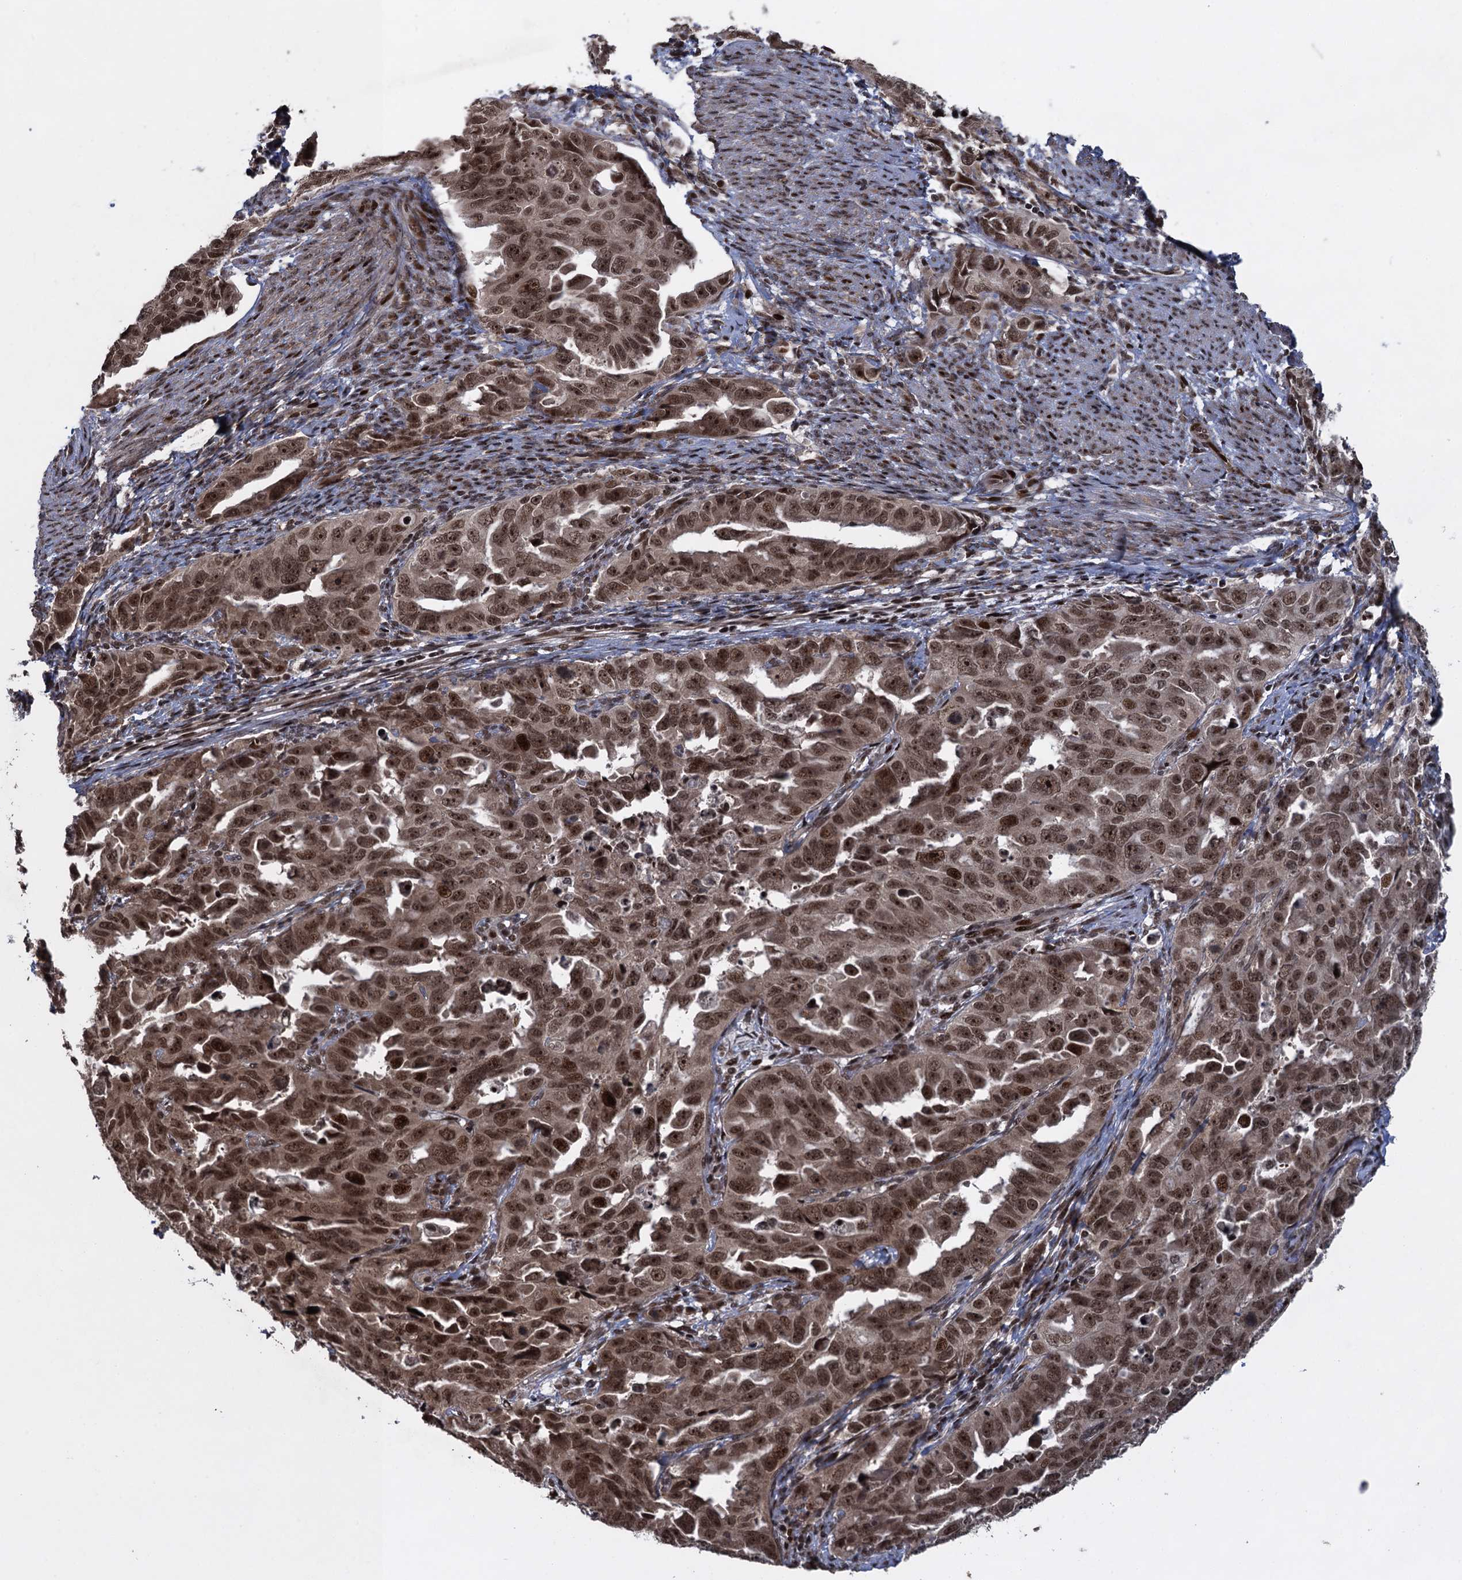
{"staining": {"intensity": "moderate", "quantity": ">75%", "location": "nuclear"}, "tissue": "endometrial cancer", "cell_type": "Tumor cells", "image_type": "cancer", "snomed": [{"axis": "morphology", "description": "Adenocarcinoma, NOS"}, {"axis": "topography", "description": "Endometrium"}], "caption": "Immunohistochemistry photomicrograph of endometrial adenocarcinoma stained for a protein (brown), which reveals medium levels of moderate nuclear staining in about >75% of tumor cells.", "gene": "ZNF169", "patient": {"sex": "female", "age": 65}}